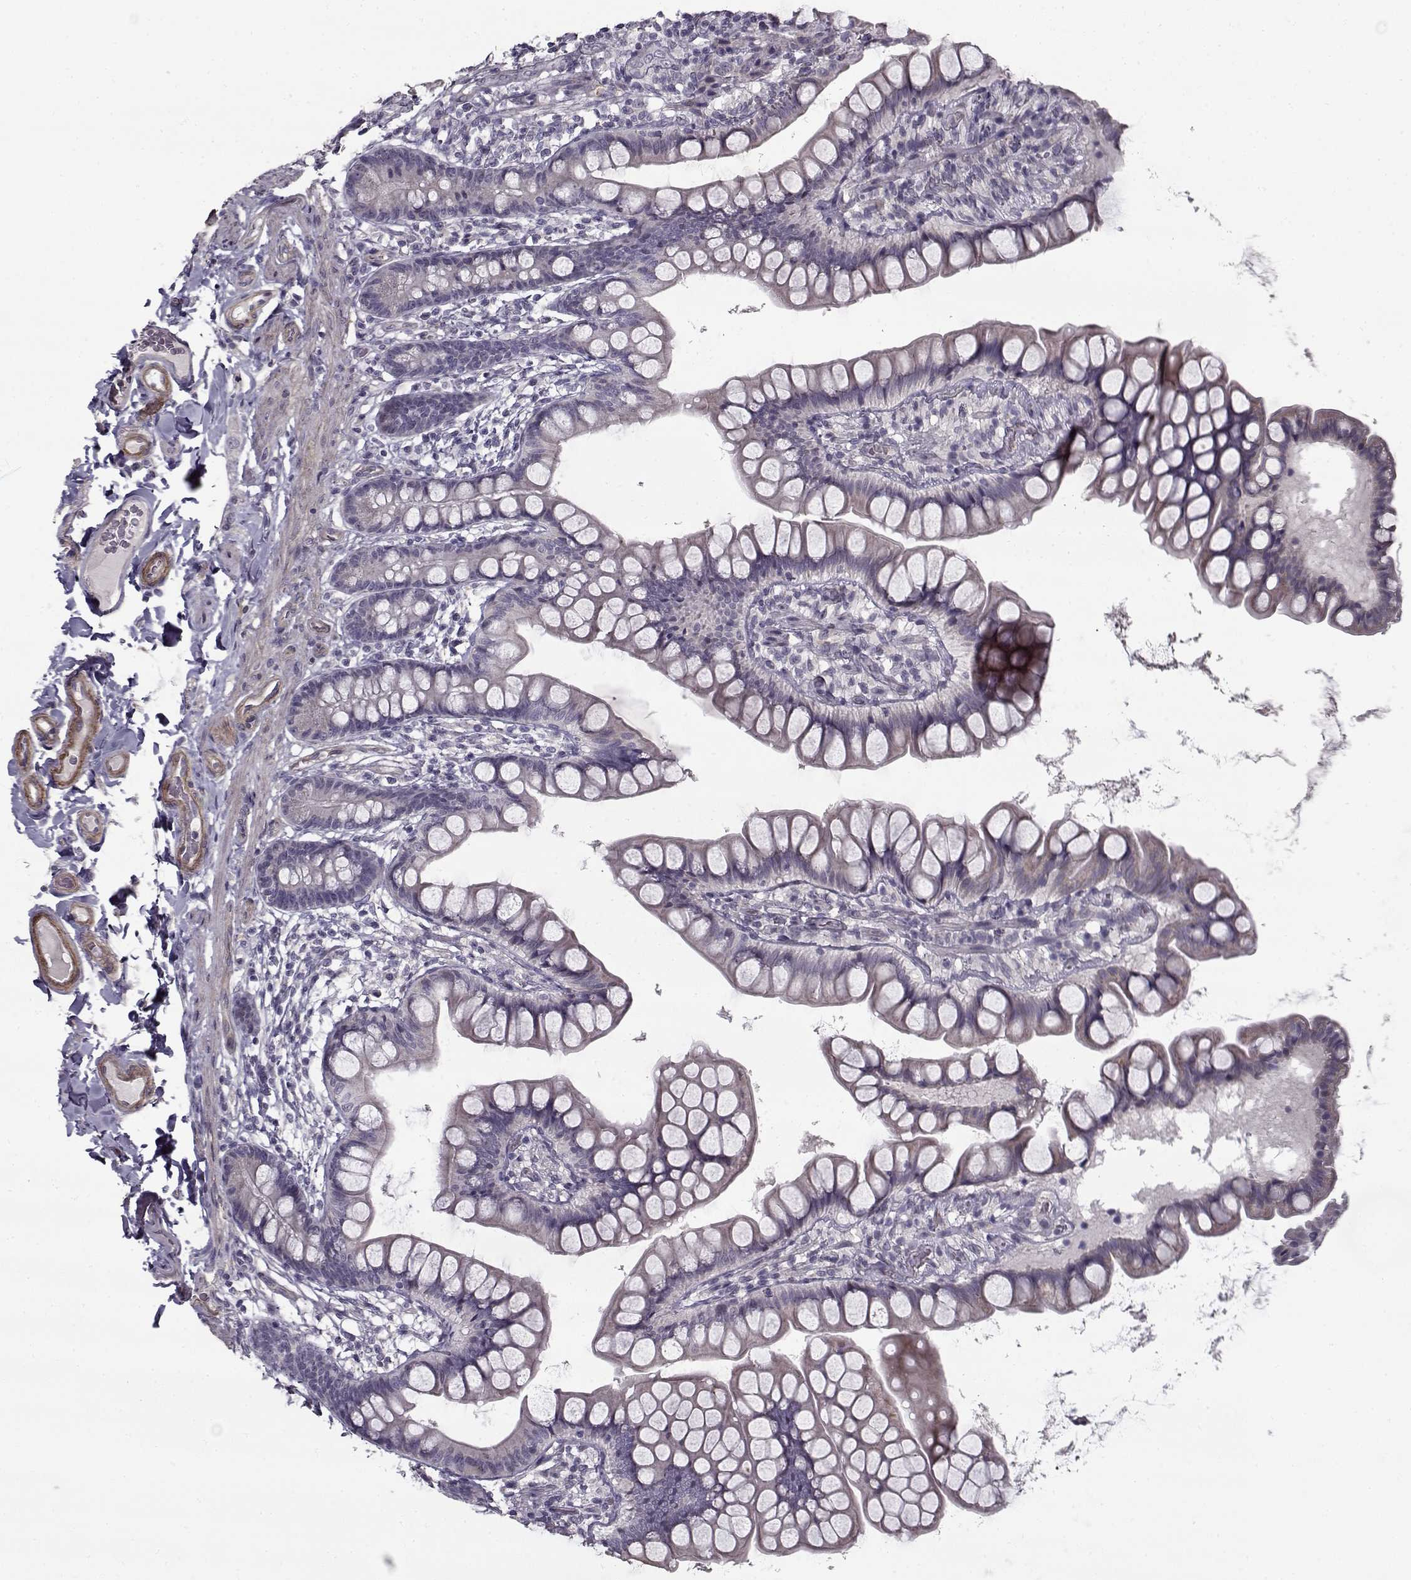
{"staining": {"intensity": "negative", "quantity": "none", "location": "none"}, "tissue": "small intestine", "cell_type": "Glandular cells", "image_type": "normal", "snomed": [{"axis": "morphology", "description": "Normal tissue, NOS"}, {"axis": "topography", "description": "Small intestine"}], "caption": "This is a histopathology image of immunohistochemistry (IHC) staining of benign small intestine, which shows no expression in glandular cells. Brightfield microscopy of immunohistochemistry stained with DAB (3,3'-diaminobenzidine) (brown) and hematoxylin (blue), captured at high magnification.", "gene": "LAMB2", "patient": {"sex": "male", "age": 70}}